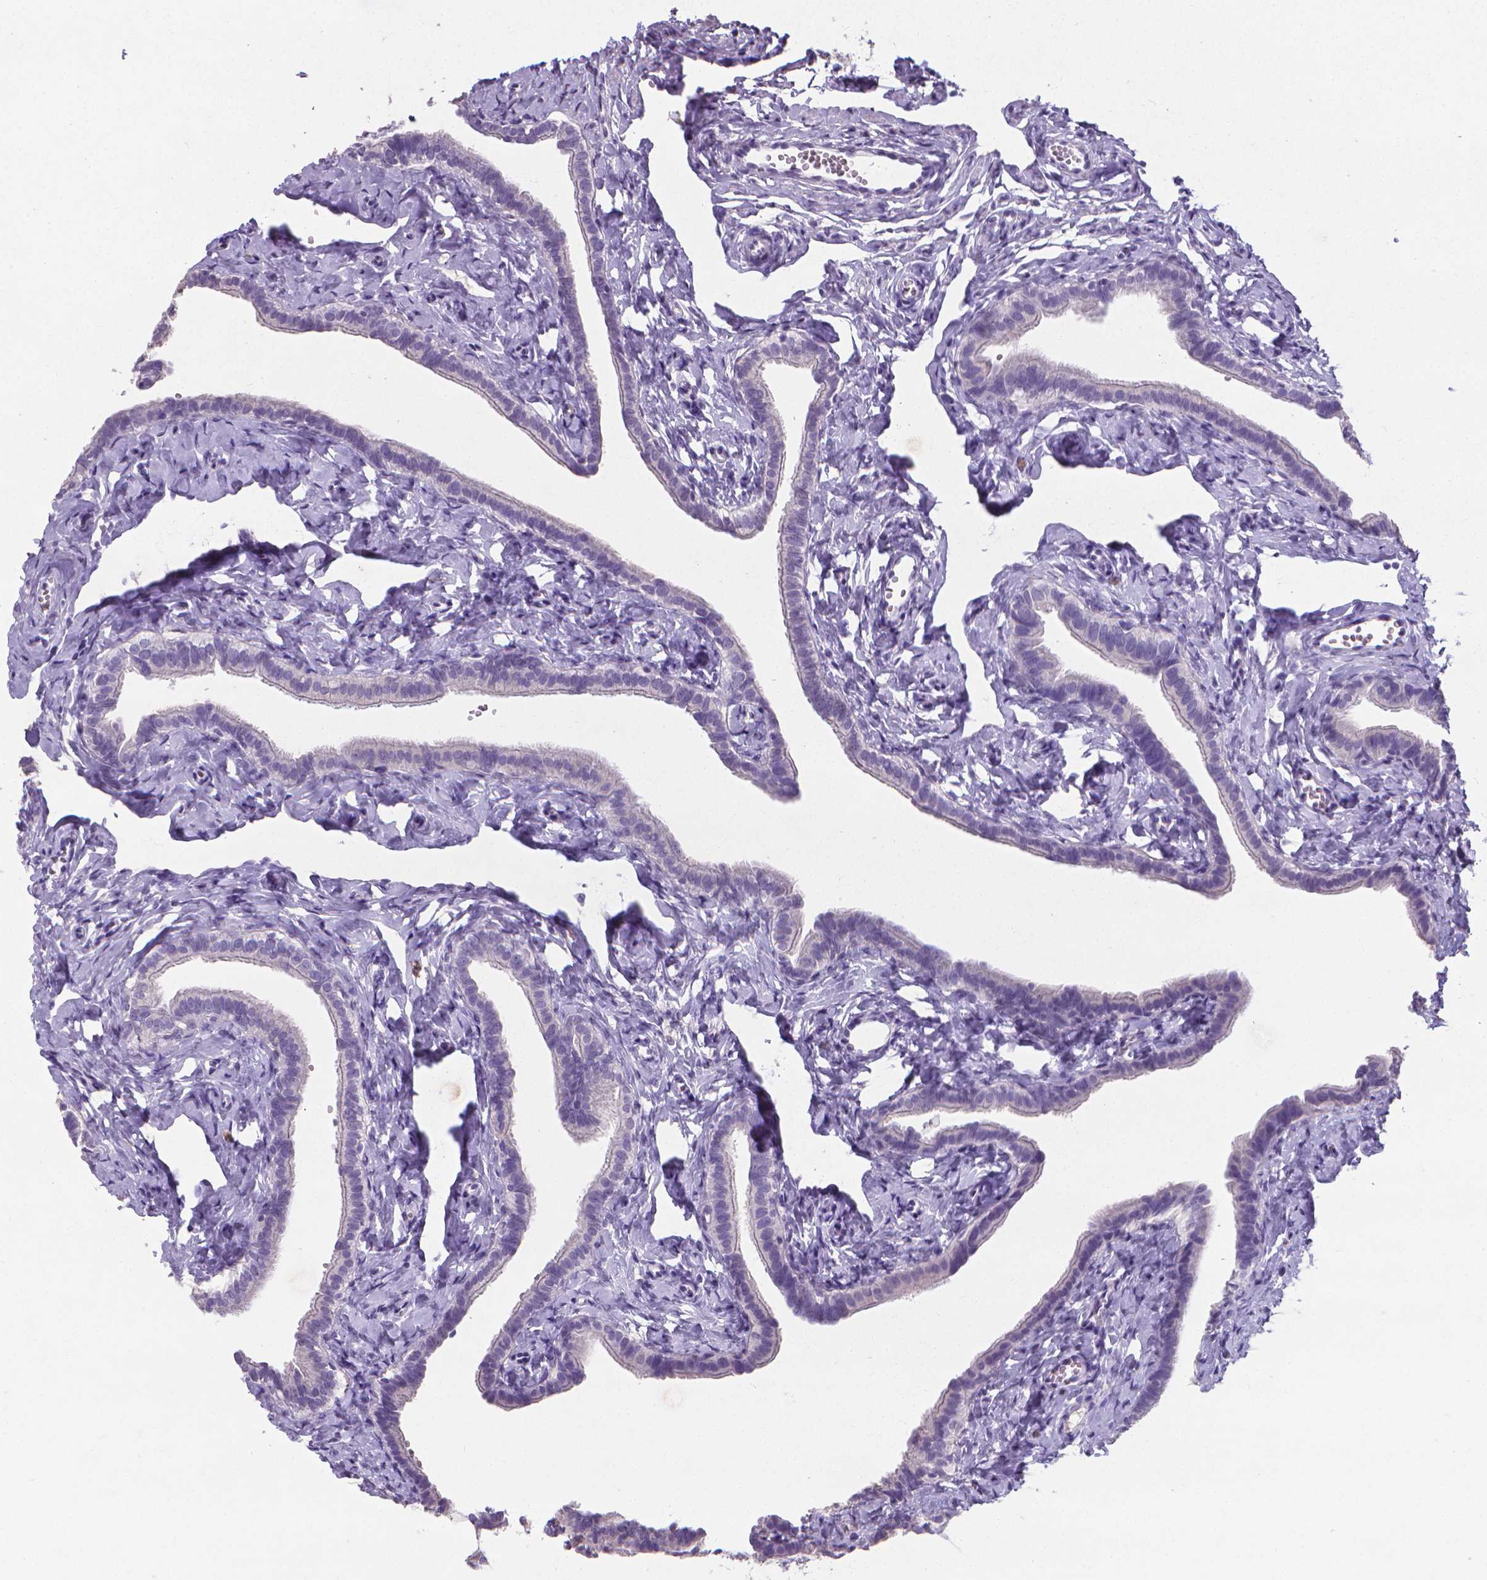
{"staining": {"intensity": "negative", "quantity": "none", "location": "none"}, "tissue": "fallopian tube", "cell_type": "Glandular cells", "image_type": "normal", "snomed": [{"axis": "morphology", "description": "Normal tissue, NOS"}, {"axis": "topography", "description": "Fallopian tube"}], "caption": "Immunohistochemical staining of benign fallopian tube reveals no significant expression in glandular cells. The staining is performed using DAB brown chromogen with nuclei counter-stained in using hematoxylin.", "gene": "XPNPEP2", "patient": {"sex": "female", "age": 41}}